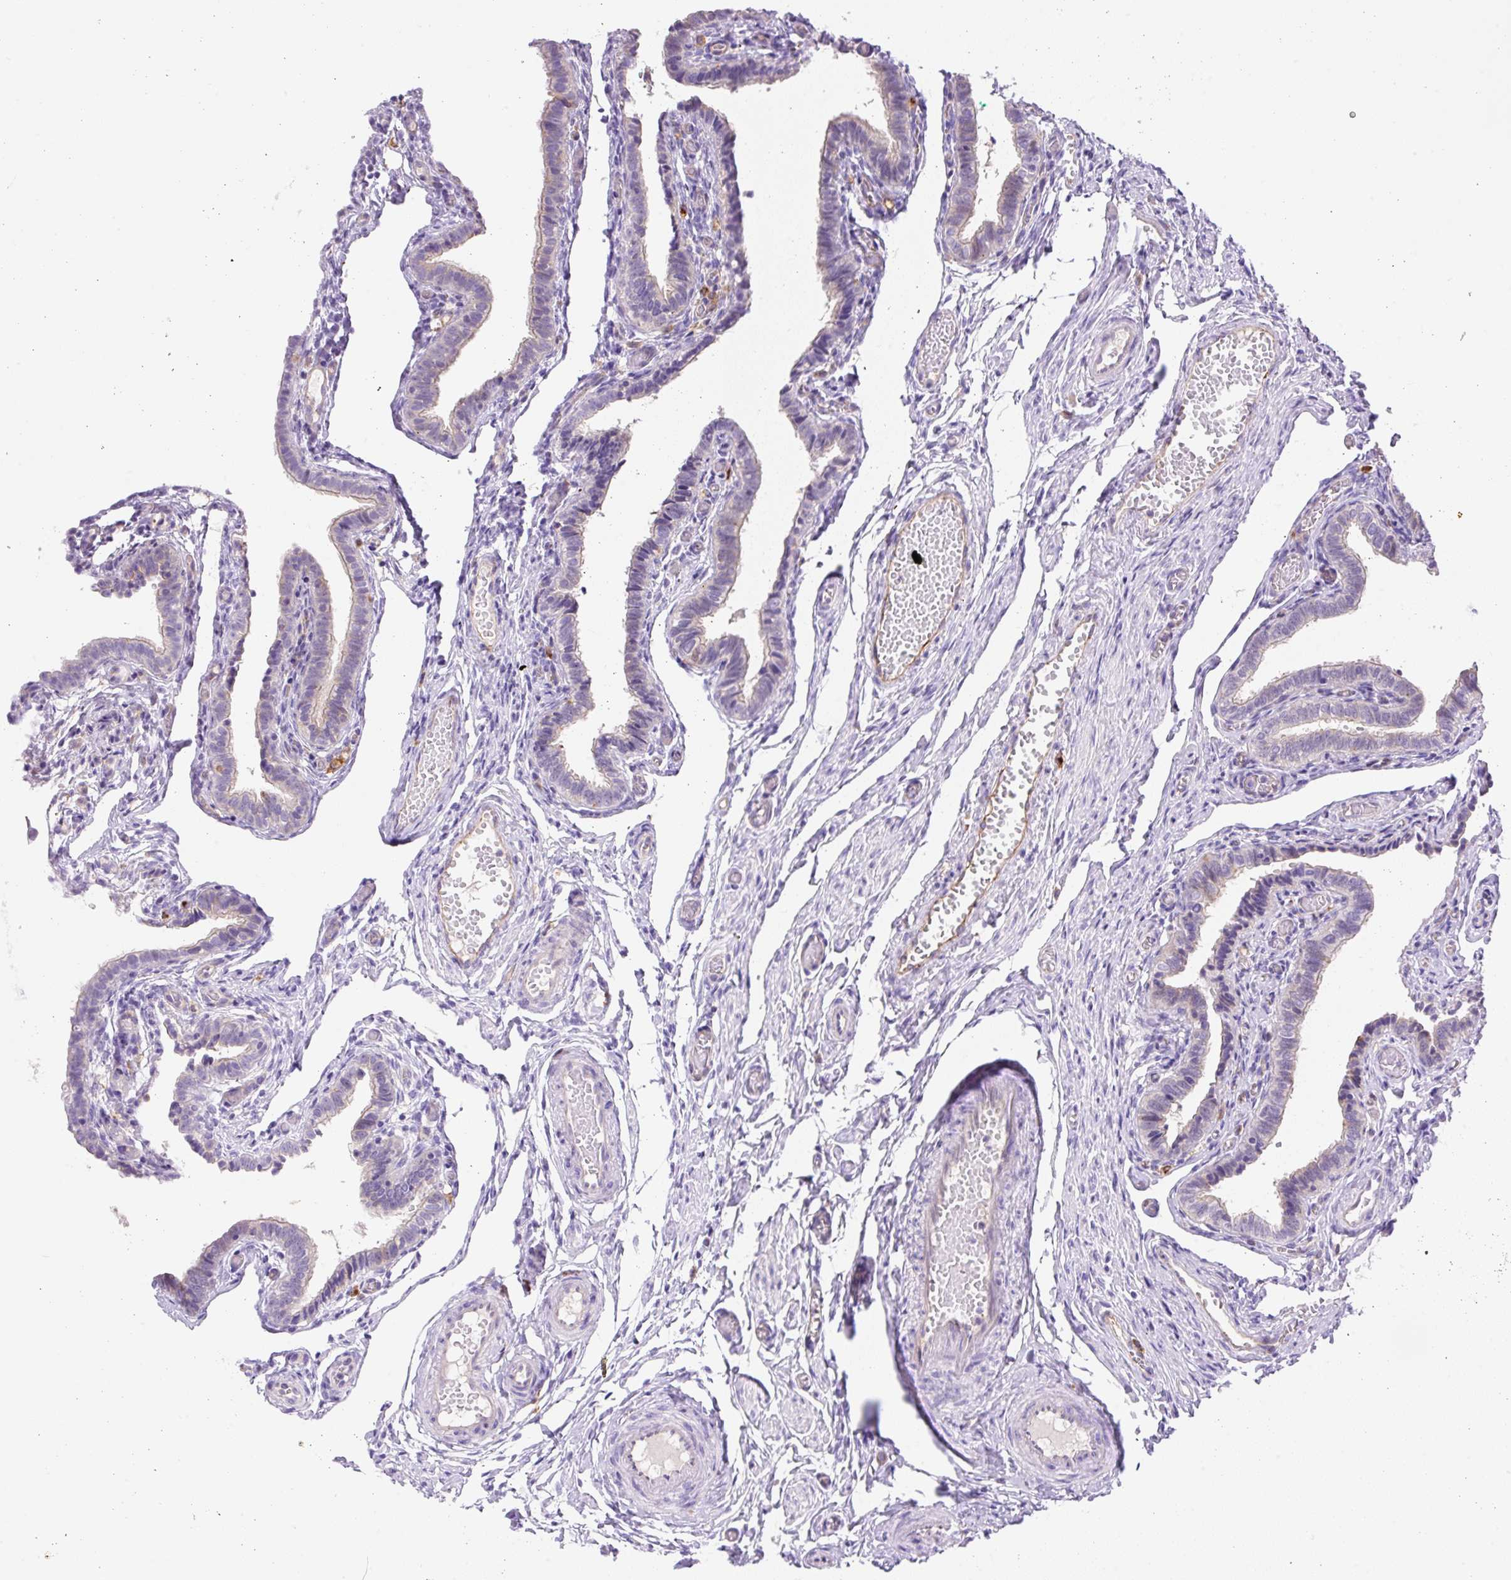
{"staining": {"intensity": "weak", "quantity": "<25%", "location": "cytoplasmic/membranous"}, "tissue": "fallopian tube", "cell_type": "Glandular cells", "image_type": "normal", "snomed": [{"axis": "morphology", "description": "Normal tissue, NOS"}, {"axis": "topography", "description": "Fallopian tube"}], "caption": "Glandular cells are negative for protein expression in benign human fallopian tube. The staining was performed using DAB to visualize the protein expression in brown, while the nuclei were stained in blue with hematoxylin (Magnification: 20x).", "gene": "TDRD15", "patient": {"sex": "female", "age": 36}}